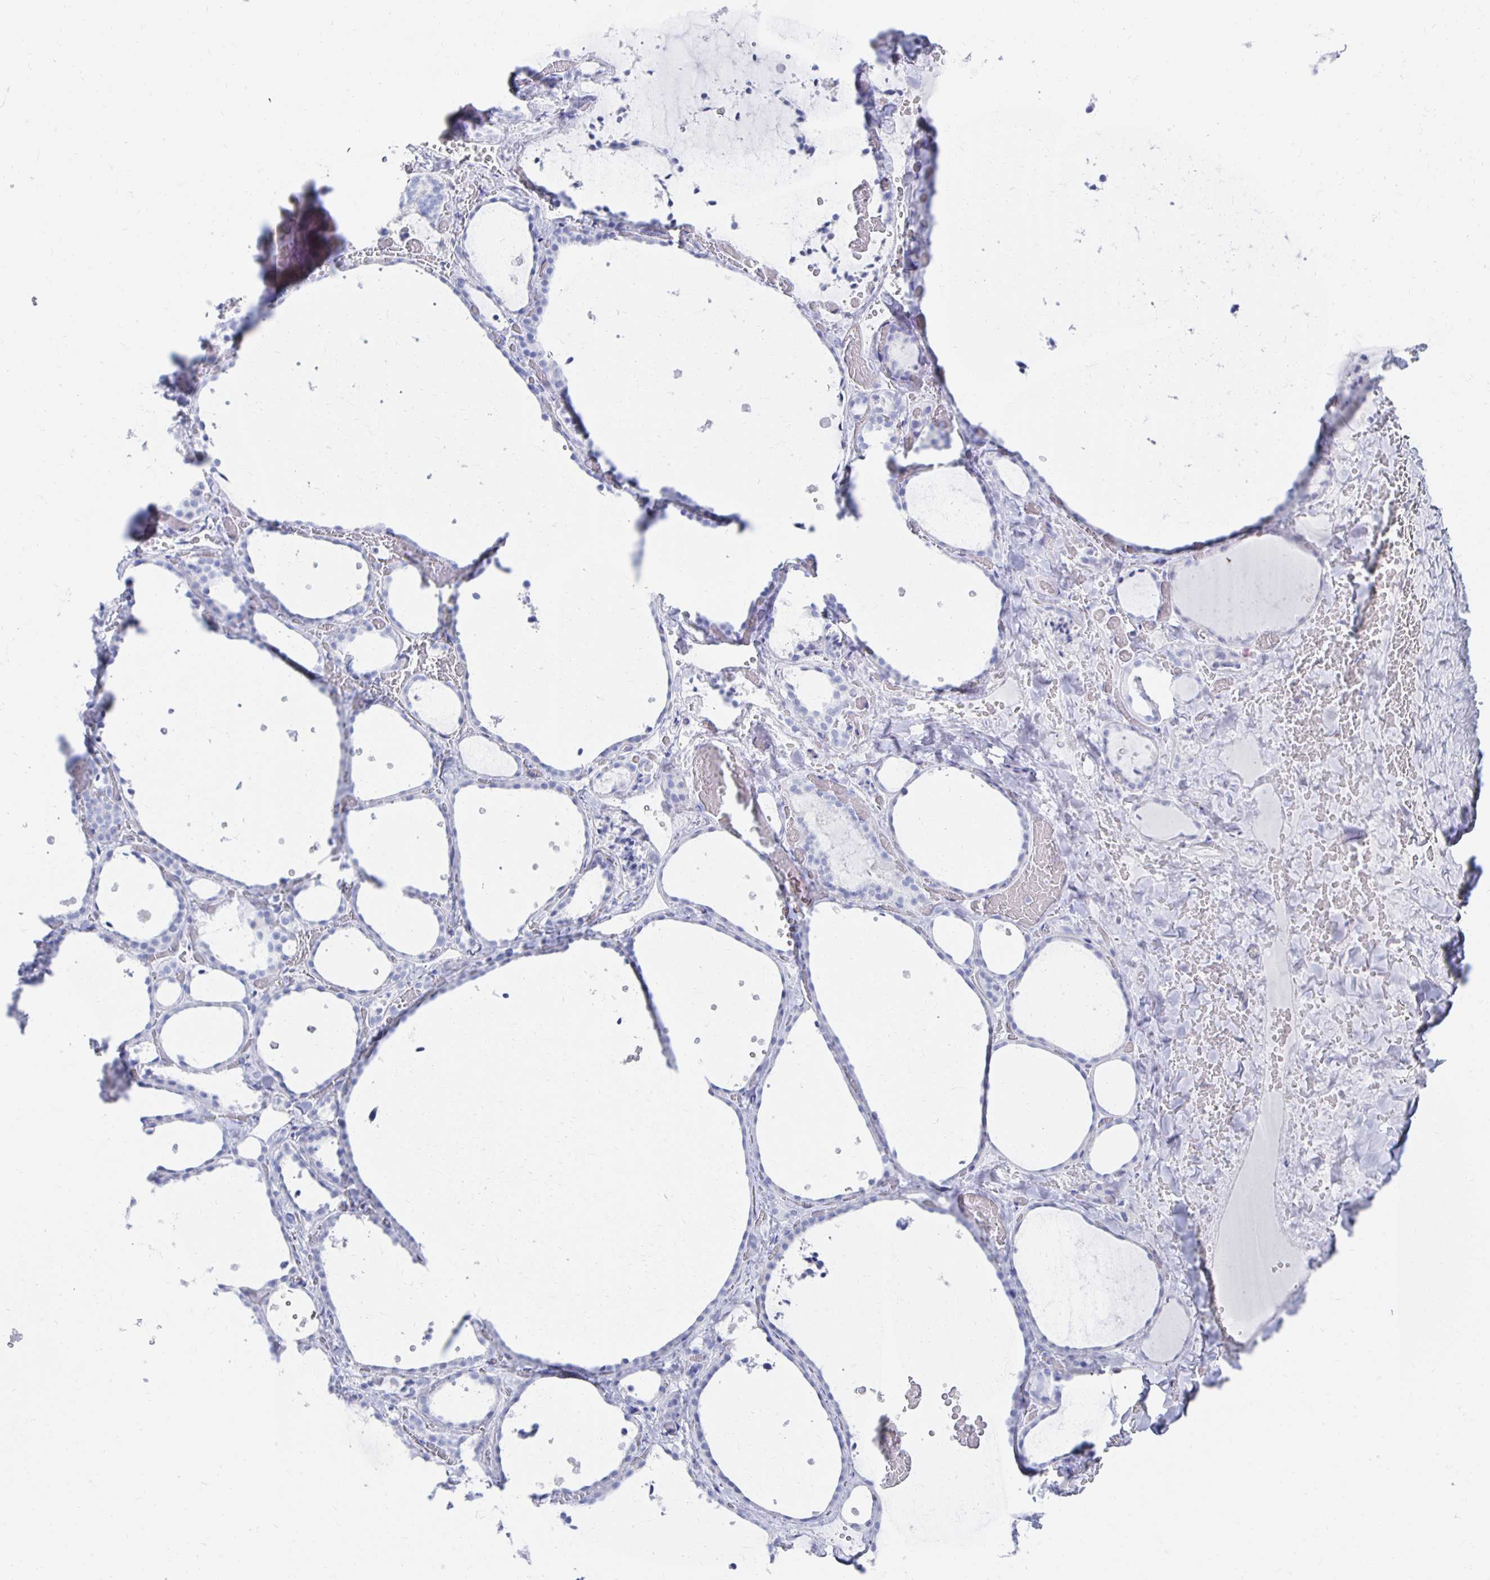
{"staining": {"intensity": "negative", "quantity": "none", "location": "none"}, "tissue": "thyroid gland", "cell_type": "Glandular cells", "image_type": "normal", "snomed": [{"axis": "morphology", "description": "Normal tissue, NOS"}, {"axis": "topography", "description": "Thyroid gland"}], "caption": "A histopathology image of thyroid gland stained for a protein reveals no brown staining in glandular cells.", "gene": "PRDM7", "patient": {"sex": "female", "age": 36}}